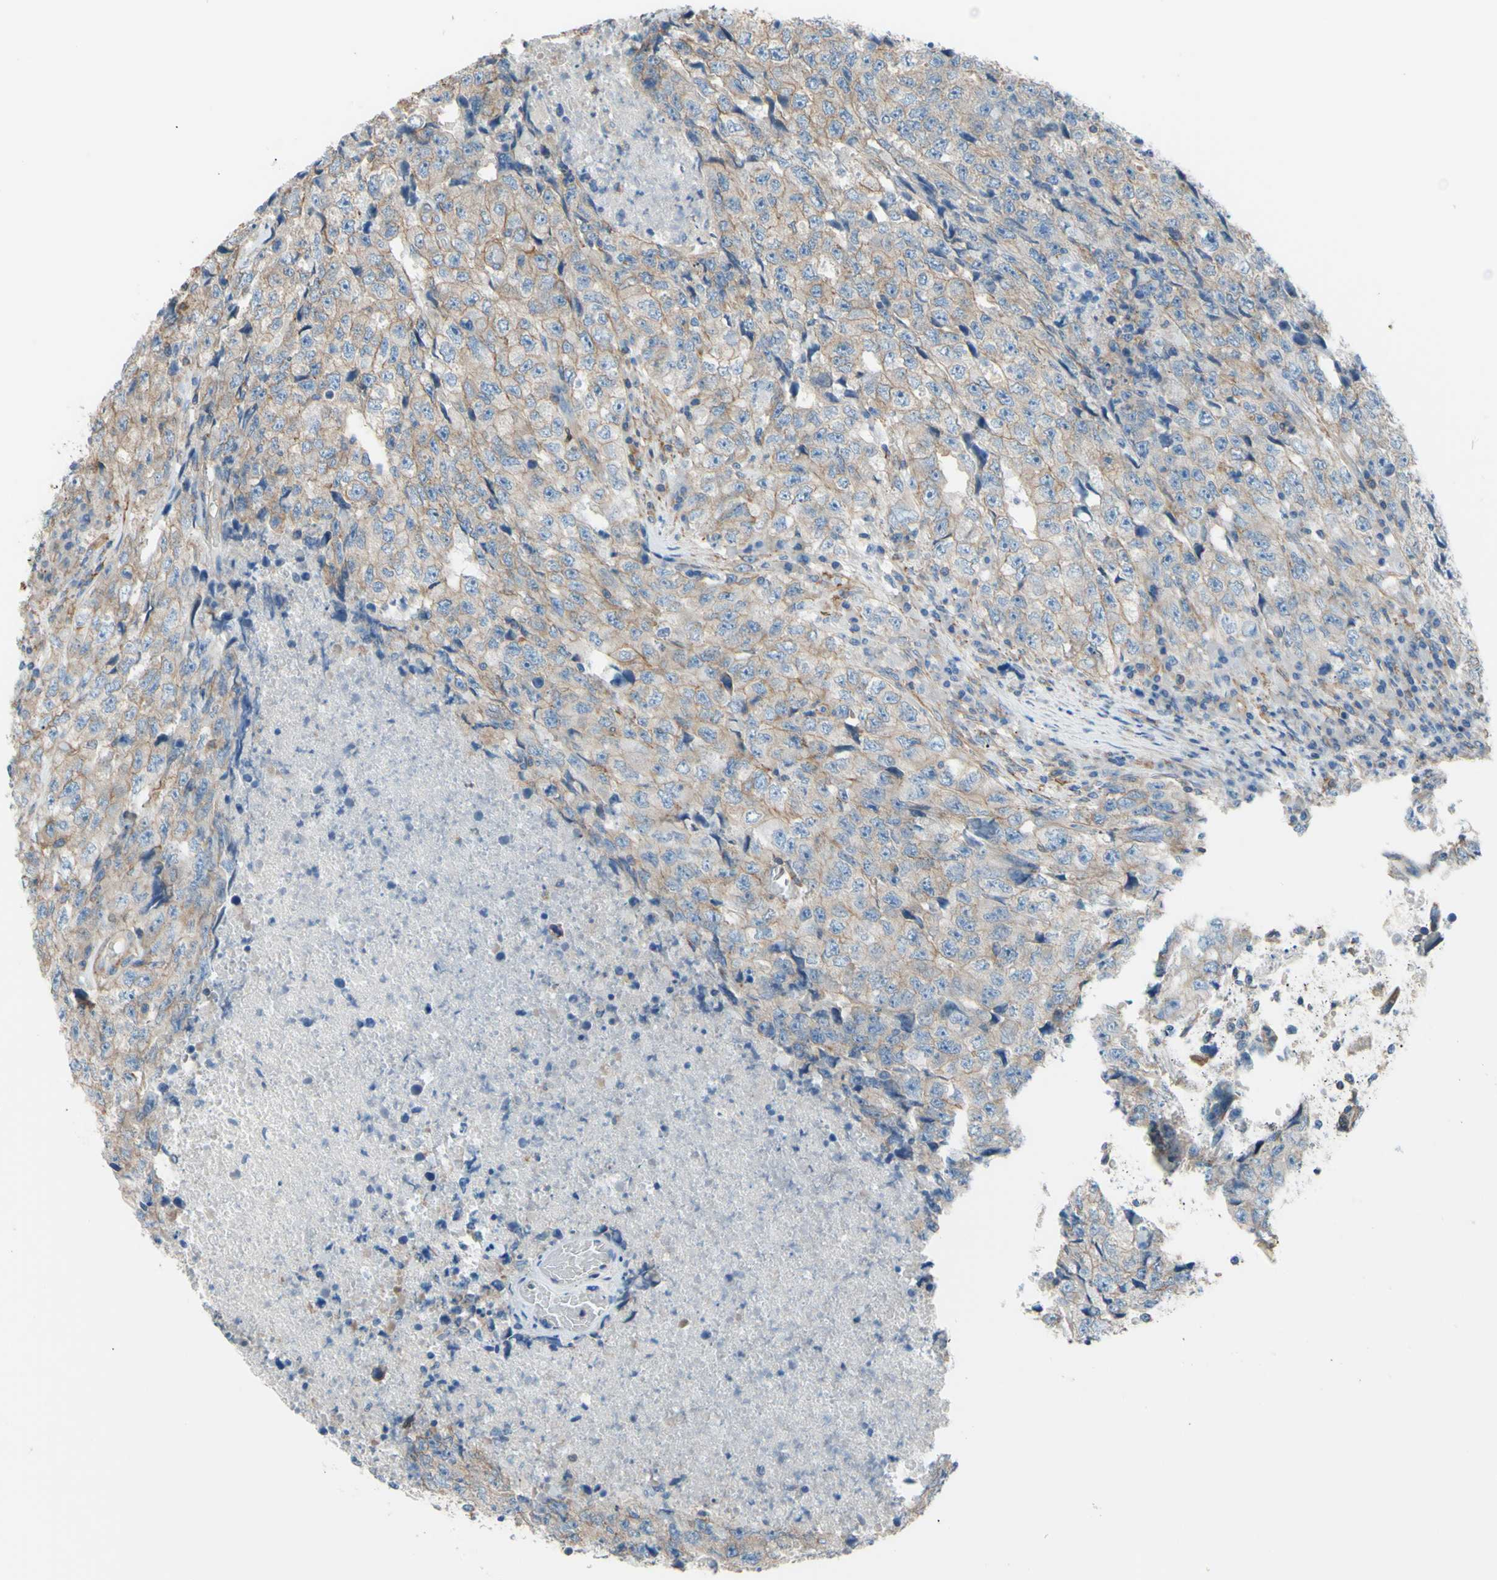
{"staining": {"intensity": "weak", "quantity": "<25%", "location": "cytoplasmic/membranous"}, "tissue": "testis cancer", "cell_type": "Tumor cells", "image_type": "cancer", "snomed": [{"axis": "morphology", "description": "Necrosis, NOS"}, {"axis": "morphology", "description": "Carcinoma, Embryonal, NOS"}, {"axis": "topography", "description": "Testis"}], "caption": "The IHC photomicrograph has no significant positivity in tumor cells of testis cancer tissue.", "gene": "ADD1", "patient": {"sex": "male", "age": 19}}